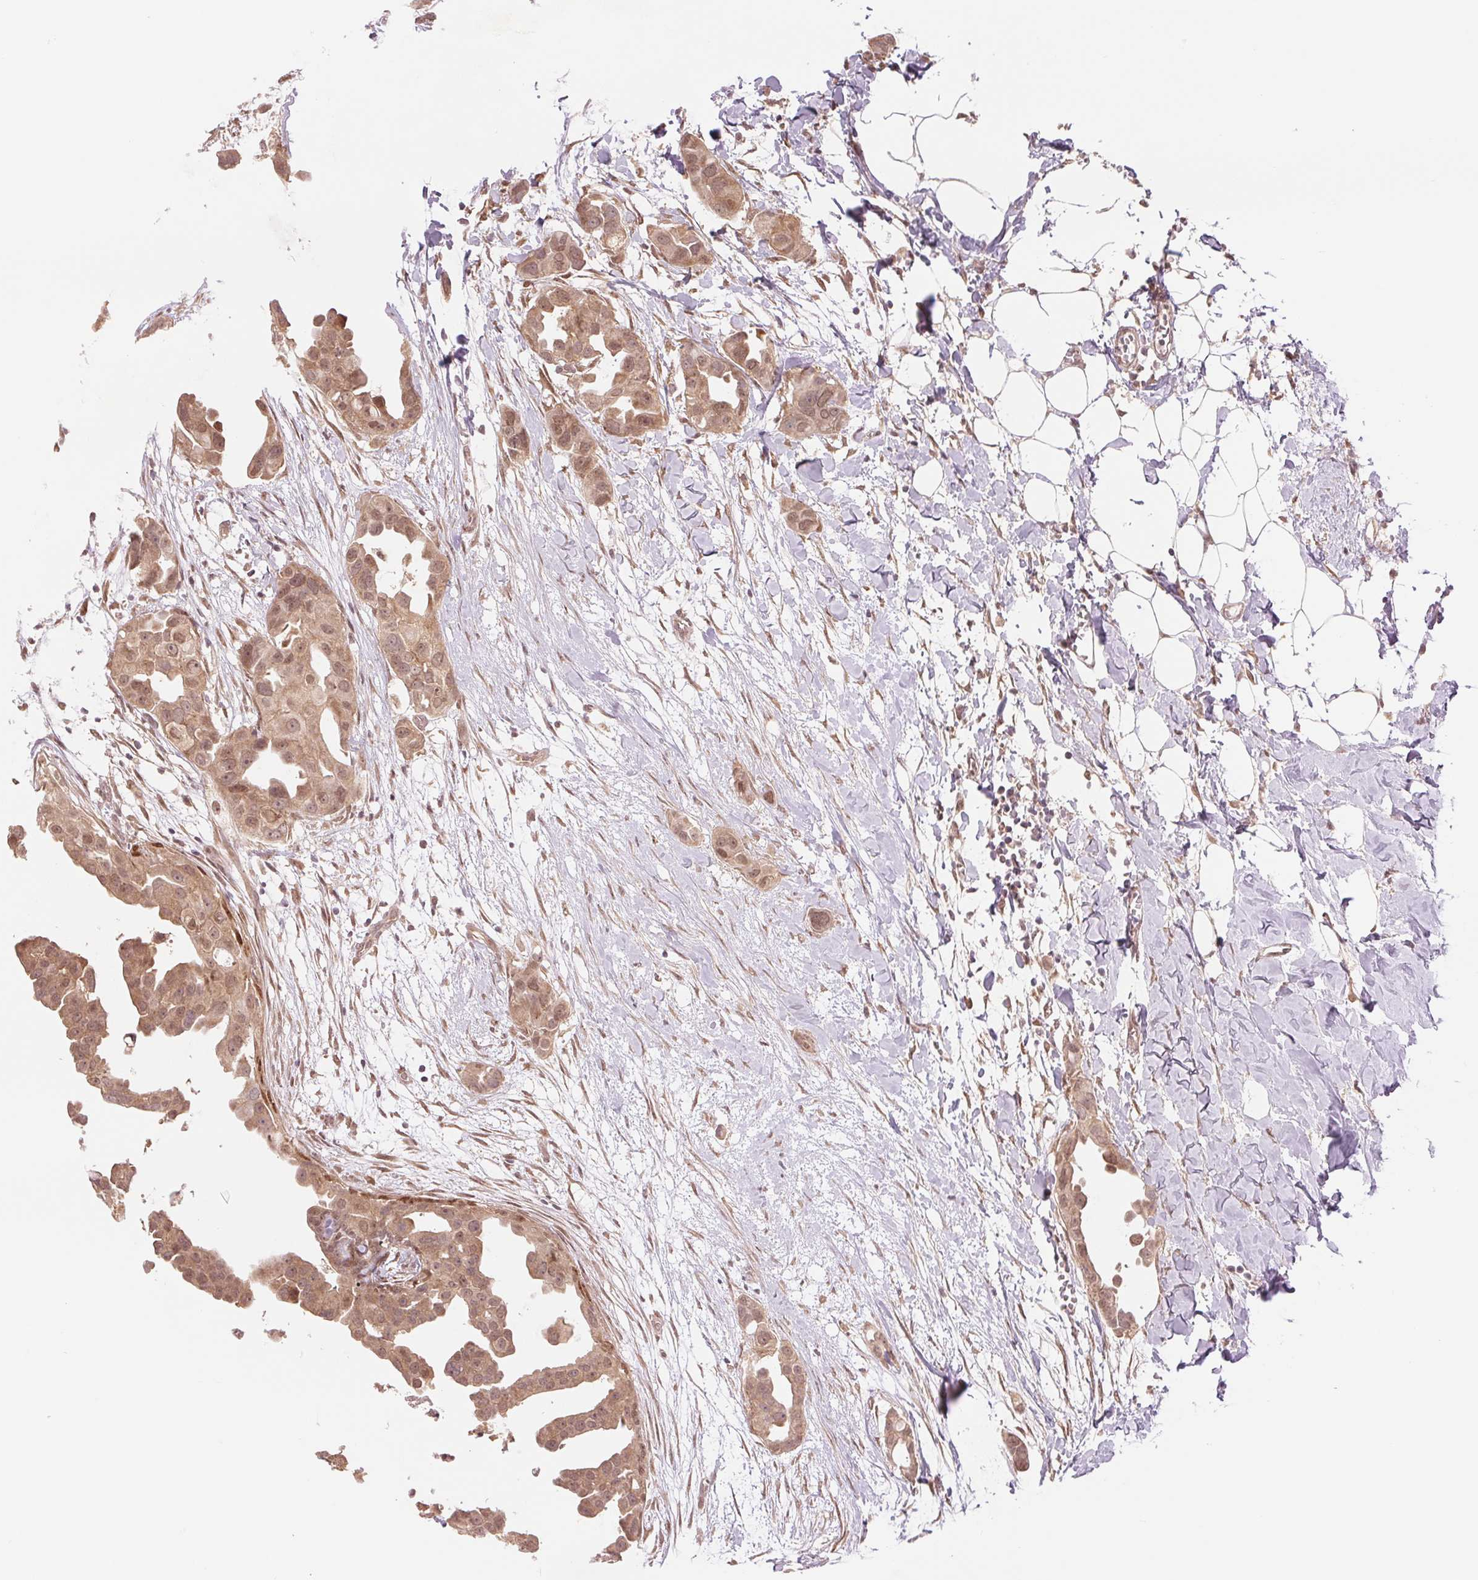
{"staining": {"intensity": "moderate", "quantity": ">75%", "location": "cytoplasmic/membranous,nuclear"}, "tissue": "breast cancer", "cell_type": "Tumor cells", "image_type": "cancer", "snomed": [{"axis": "morphology", "description": "Duct carcinoma"}, {"axis": "topography", "description": "Breast"}], "caption": "DAB immunohistochemical staining of human breast infiltrating ductal carcinoma exhibits moderate cytoplasmic/membranous and nuclear protein positivity in about >75% of tumor cells.", "gene": "ERI3", "patient": {"sex": "female", "age": 38}}